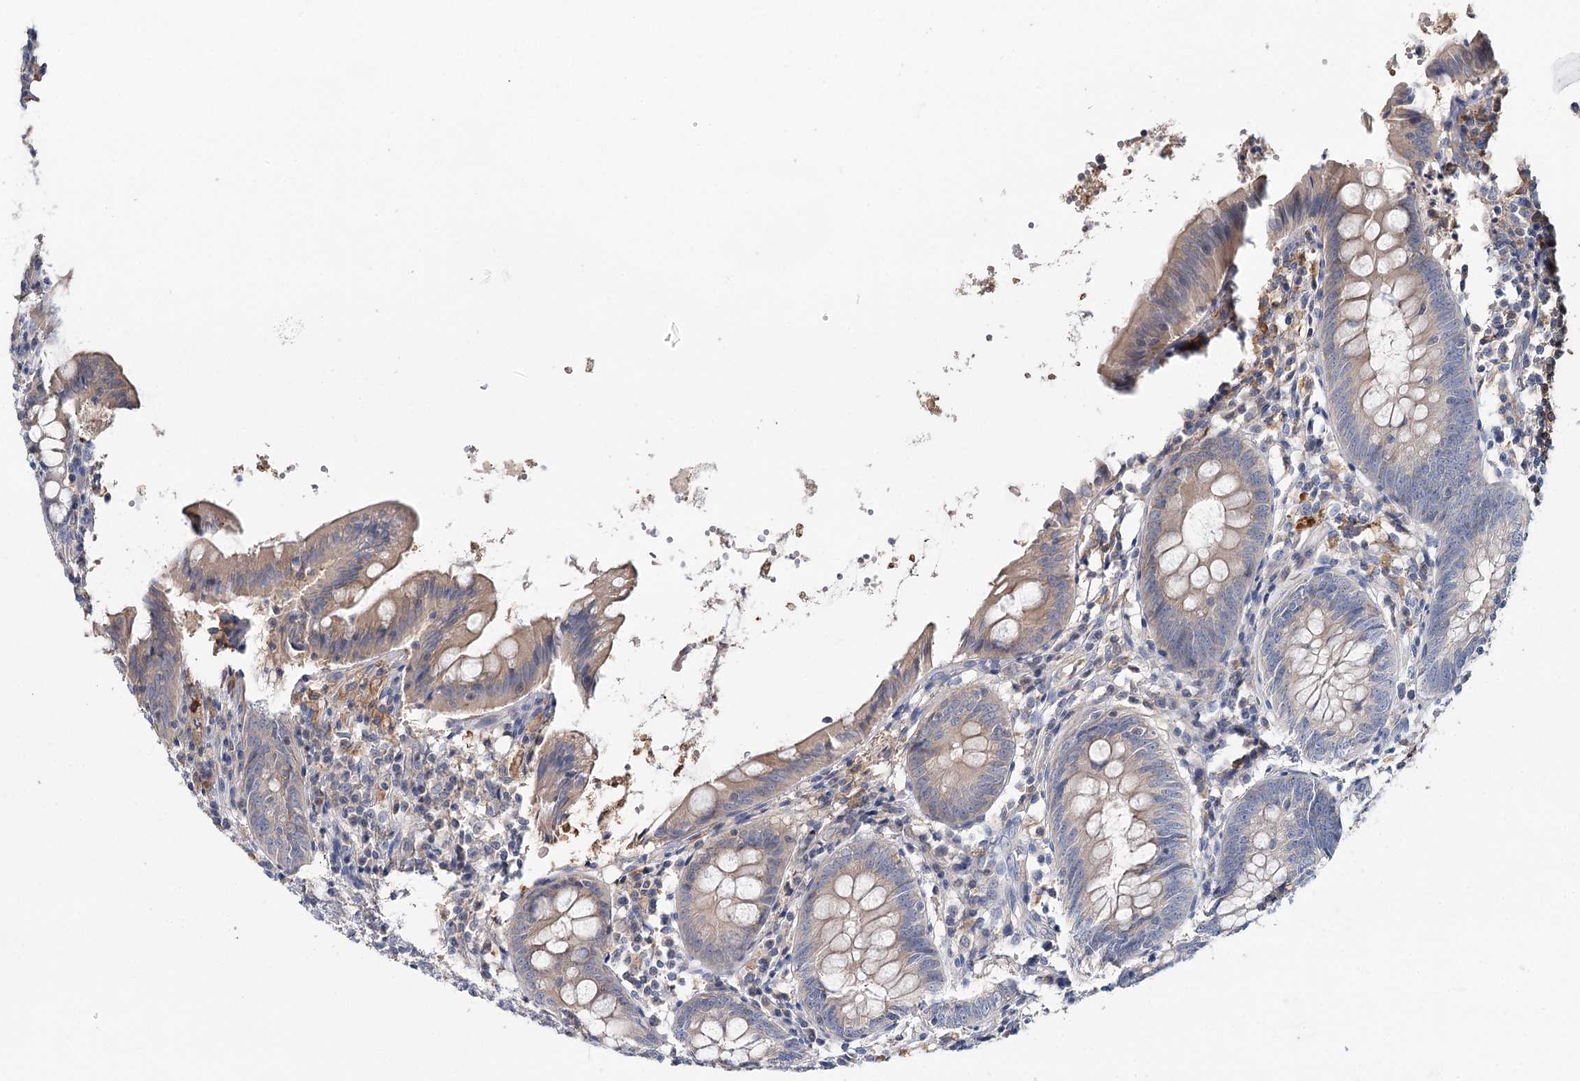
{"staining": {"intensity": "weak", "quantity": "<25%", "location": "cytoplasmic/membranous"}, "tissue": "appendix", "cell_type": "Glandular cells", "image_type": "normal", "snomed": [{"axis": "morphology", "description": "Normal tissue, NOS"}, {"axis": "topography", "description": "Appendix"}], "caption": "The photomicrograph displays no significant expression in glandular cells of appendix. (DAB (3,3'-diaminobenzidine) immunohistochemistry (IHC) visualized using brightfield microscopy, high magnification).", "gene": "DAPK1", "patient": {"sex": "female", "age": 54}}